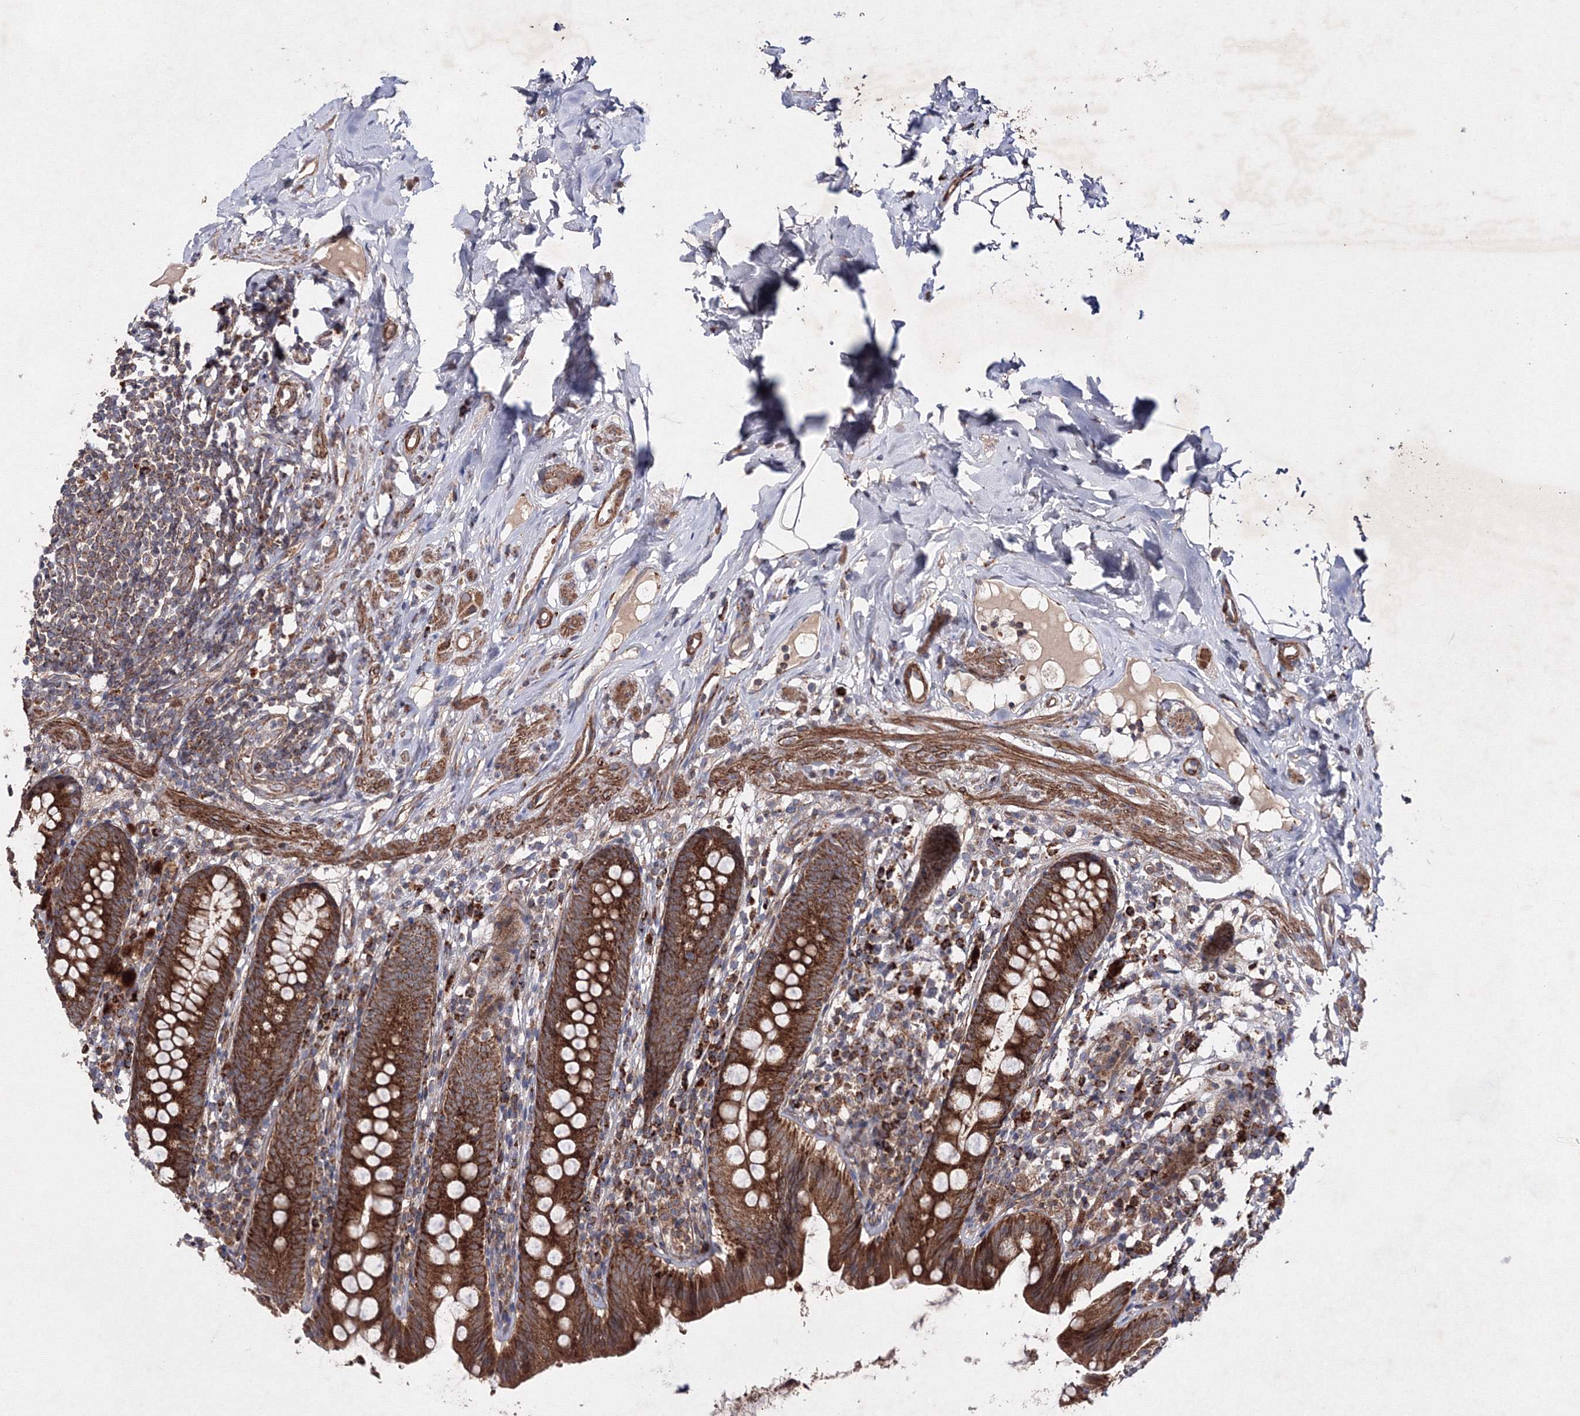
{"staining": {"intensity": "moderate", "quantity": ">75%", "location": "cytoplasmic/membranous"}, "tissue": "appendix", "cell_type": "Glandular cells", "image_type": "normal", "snomed": [{"axis": "morphology", "description": "Normal tissue, NOS"}, {"axis": "topography", "description": "Appendix"}], "caption": "Immunohistochemistry (DAB (3,3'-diaminobenzidine)) staining of benign human appendix demonstrates moderate cytoplasmic/membranous protein staining in about >75% of glandular cells. The staining was performed using DAB (3,3'-diaminobenzidine), with brown indicating positive protein expression. Nuclei are stained blue with hematoxylin.", "gene": "GFM1", "patient": {"sex": "male", "age": 52}}